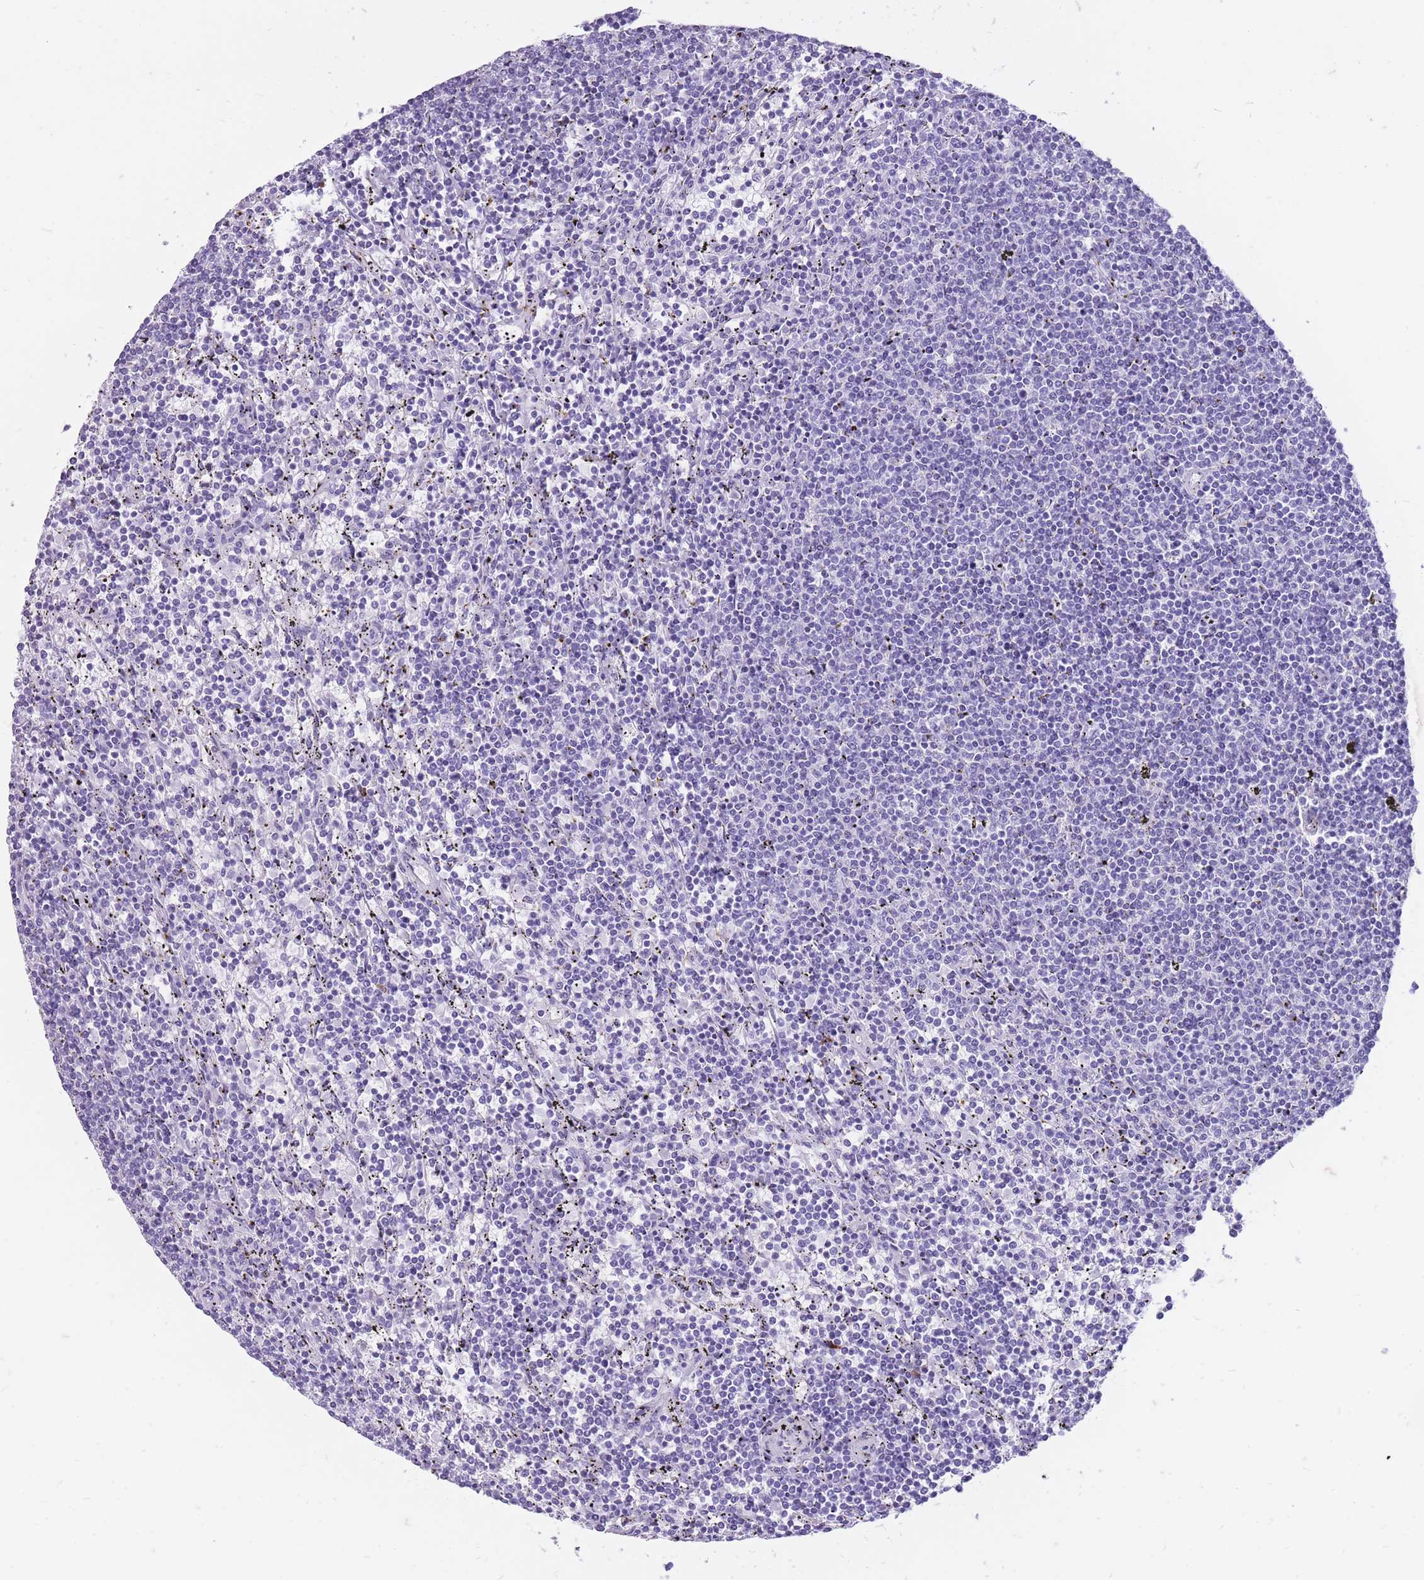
{"staining": {"intensity": "negative", "quantity": "none", "location": "none"}, "tissue": "lymphoma", "cell_type": "Tumor cells", "image_type": "cancer", "snomed": [{"axis": "morphology", "description": "Malignant lymphoma, non-Hodgkin's type, Low grade"}, {"axis": "topography", "description": "Spleen"}], "caption": "High magnification brightfield microscopy of lymphoma stained with DAB (brown) and counterstained with hematoxylin (blue): tumor cells show no significant positivity. Nuclei are stained in blue.", "gene": "ZFP37", "patient": {"sex": "female", "age": 50}}